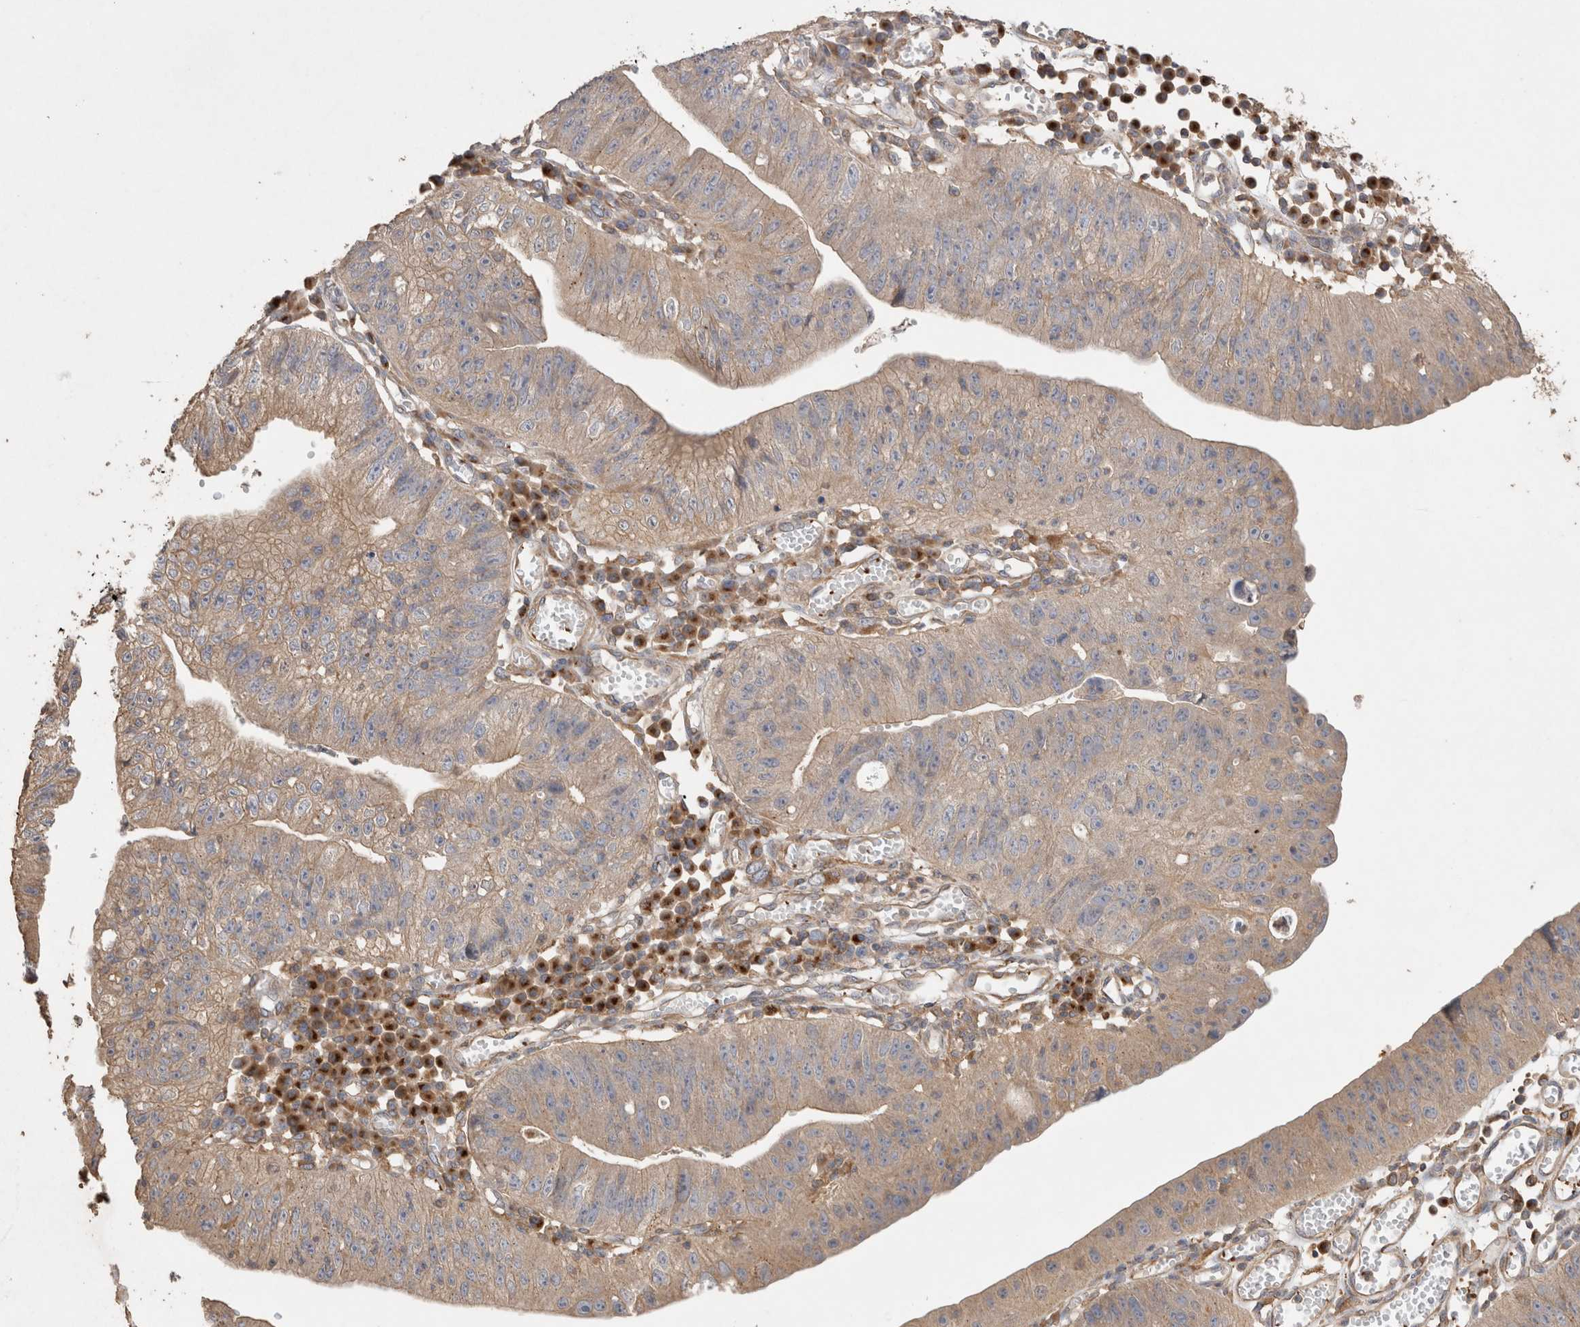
{"staining": {"intensity": "weak", "quantity": ">75%", "location": "cytoplasmic/membranous"}, "tissue": "stomach cancer", "cell_type": "Tumor cells", "image_type": "cancer", "snomed": [{"axis": "morphology", "description": "Adenocarcinoma, NOS"}, {"axis": "topography", "description": "Stomach"}], "caption": "Immunohistochemical staining of human stomach cancer displays low levels of weak cytoplasmic/membranous positivity in about >75% of tumor cells. Nuclei are stained in blue.", "gene": "SNX31", "patient": {"sex": "male", "age": 59}}